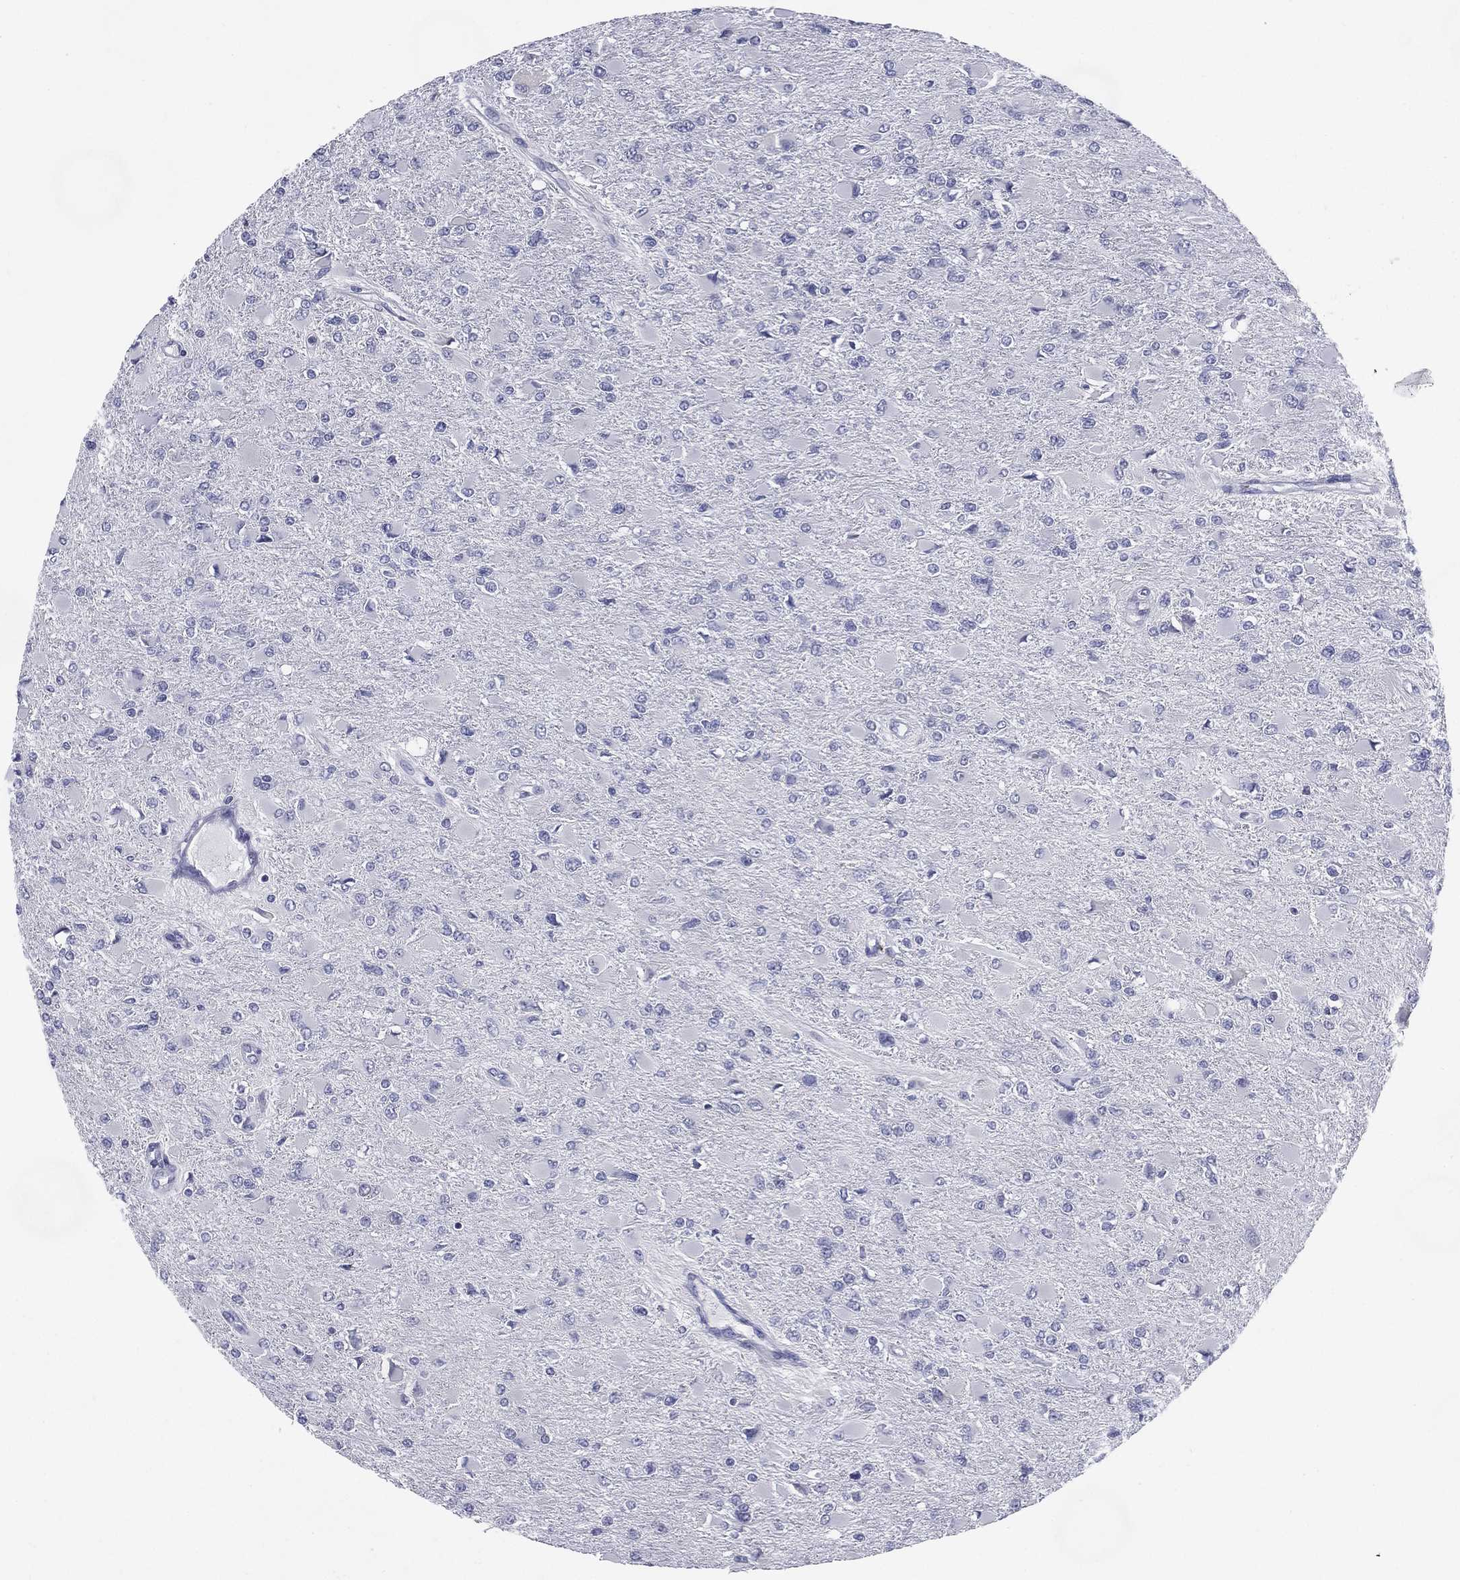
{"staining": {"intensity": "negative", "quantity": "none", "location": "none"}, "tissue": "glioma", "cell_type": "Tumor cells", "image_type": "cancer", "snomed": [{"axis": "morphology", "description": "Glioma, malignant, High grade"}, {"axis": "topography", "description": "Cerebral cortex"}], "caption": "Micrograph shows no significant protein staining in tumor cells of malignant glioma (high-grade). Nuclei are stained in blue.", "gene": "C19orf18", "patient": {"sex": "female", "age": 36}}